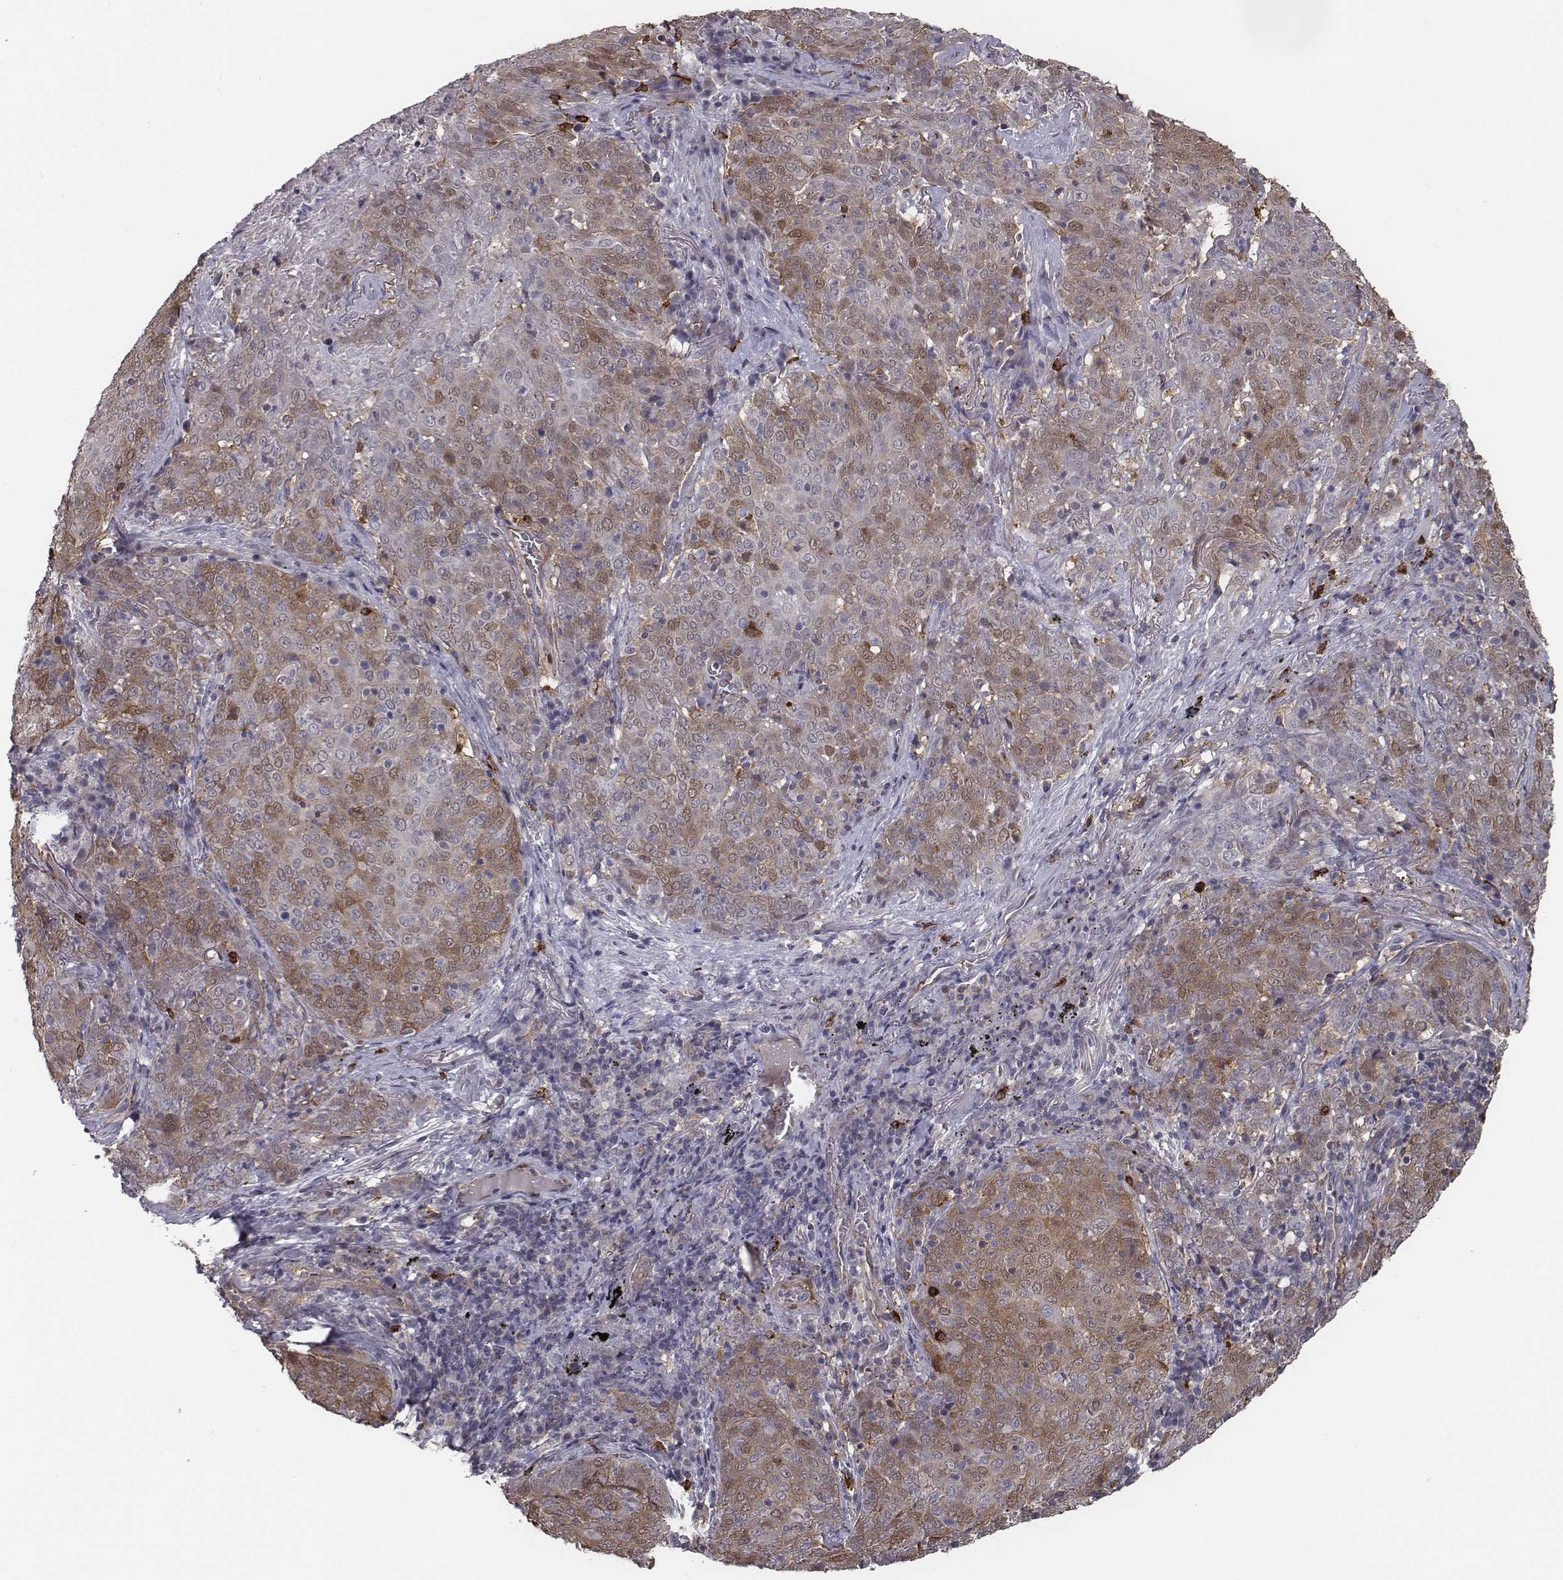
{"staining": {"intensity": "moderate", "quantity": ">75%", "location": "cytoplasmic/membranous"}, "tissue": "lung cancer", "cell_type": "Tumor cells", "image_type": "cancer", "snomed": [{"axis": "morphology", "description": "Squamous cell carcinoma, NOS"}, {"axis": "topography", "description": "Lung"}], "caption": "Immunohistochemical staining of lung squamous cell carcinoma exhibits medium levels of moderate cytoplasmic/membranous protein staining in about >75% of tumor cells. (Stains: DAB (3,3'-diaminobenzidine) in brown, nuclei in blue, Microscopy: brightfield microscopy at high magnification).", "gene": "ISYNA1", "patient": {"sex": "male", "age": 82}}